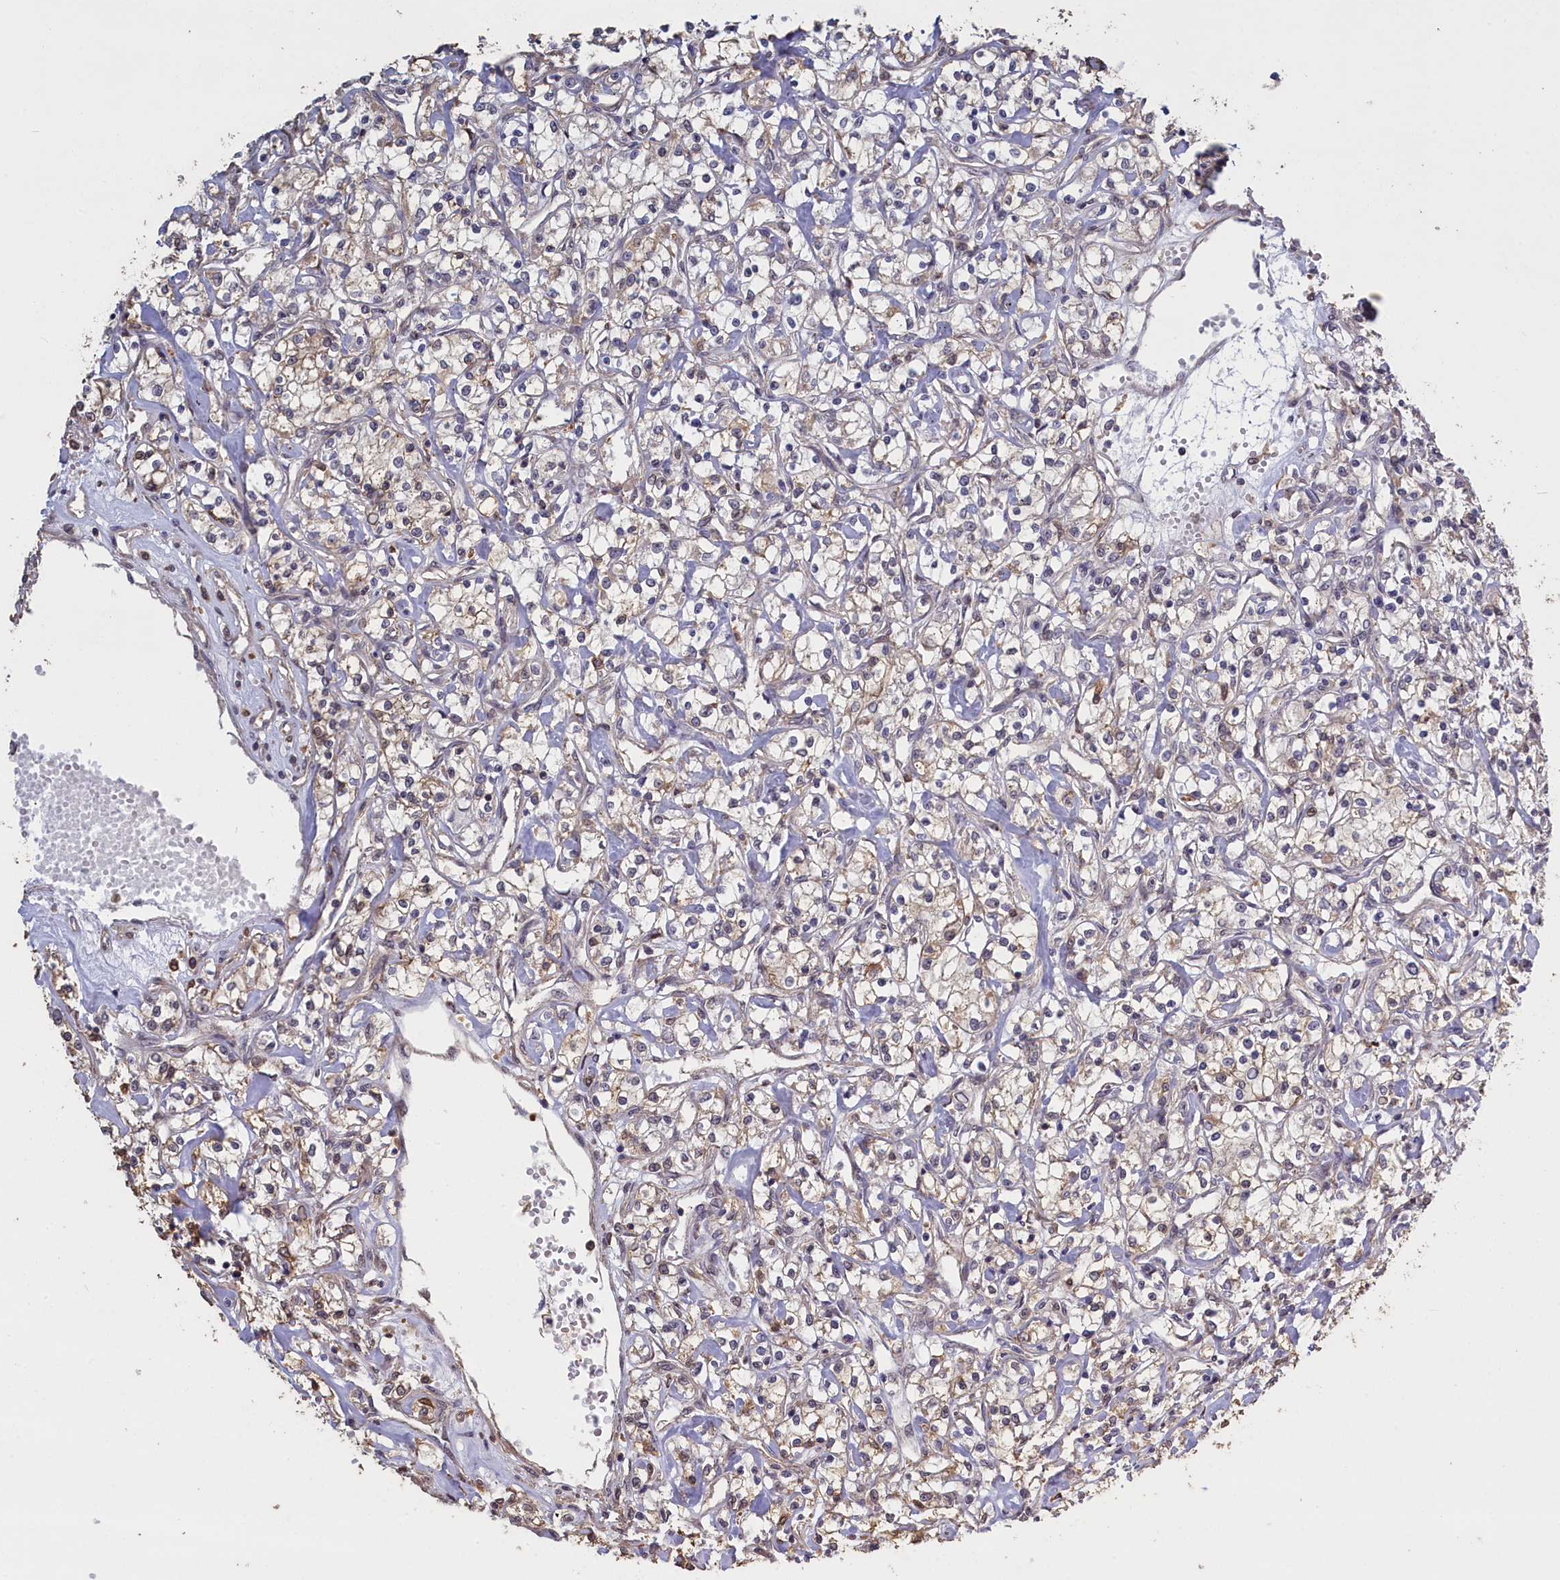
{"staining": {"intensity": "moderate", "quantity": "25%-75%", "location": "cytoplasmic/membranous"}, "tissue": "renal cancer", "cell_type": "Tumor cells", "image_type": "cancer", "snomed": [{"axis": "morphology", "description": "Adenocarcinoma, NOS"}, {"axis": "topography", "description": "Kidney"}], "caption": "The immunohistochemical stain highlights moderate cytoplasmic/membranous expression in tumor cells of adenocarcinoma (renal) tissue.", "gene": "UCHL3", "patient": {"sex": "female", "age": 59}}